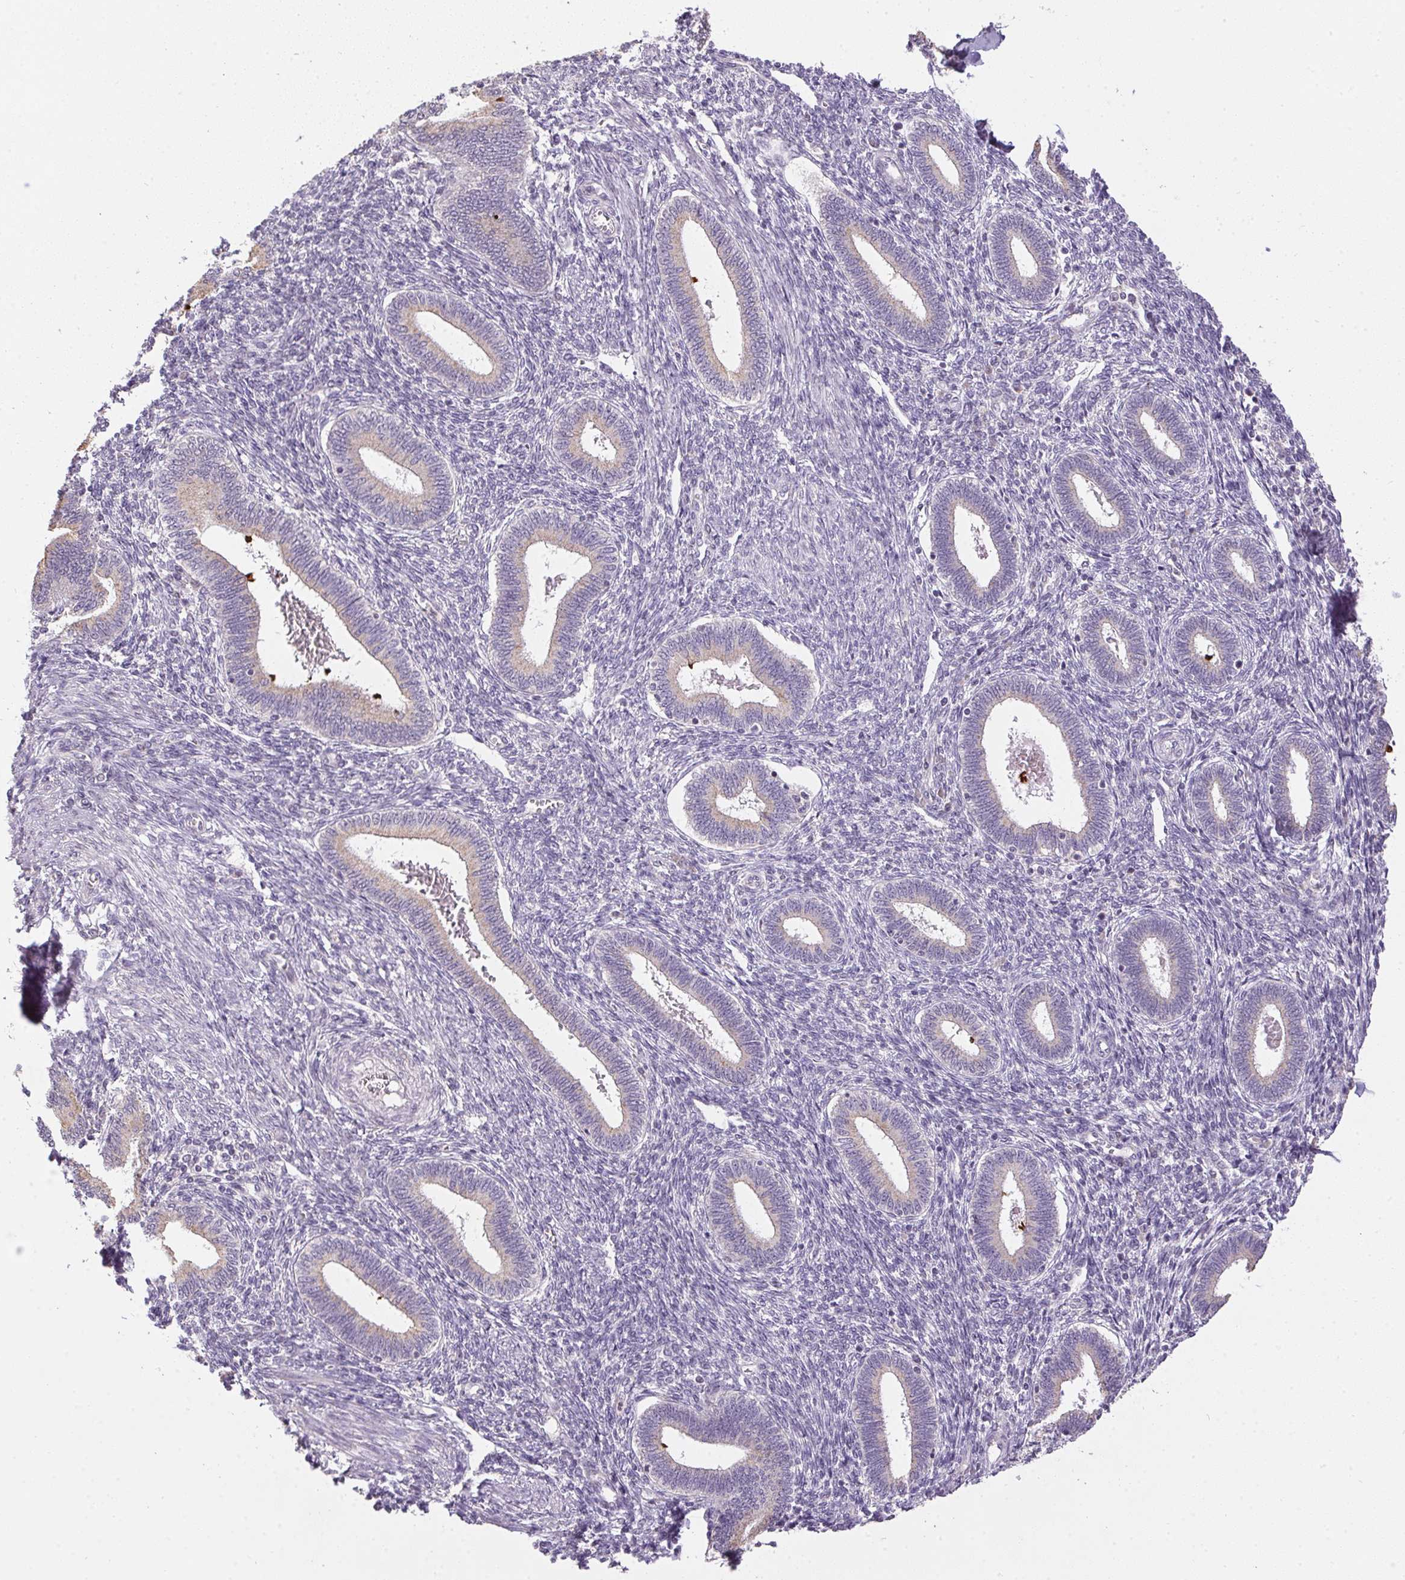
{"staining": {"intensity": "negative", "quantity": "none", "location": "none"}, "tissue": "endometrium", "cell_type": "Cells in endometrial stroma", "image_type": "normal", "snomed": [{"axis": "morphology", "description": "Normal tissue, NOS"}, {"axis": "topography", "description": "Endometrium"}], "caption": "Immunohistochemistry (IHC) image of benign endometrium: endometrium stained with DAB (3,3'-diaminobenzidine) reveals no significant protein positivity in cells in endometrial stroma.", "gene": "SPACA9", "patient": {"sex": "female", "age": 42}}